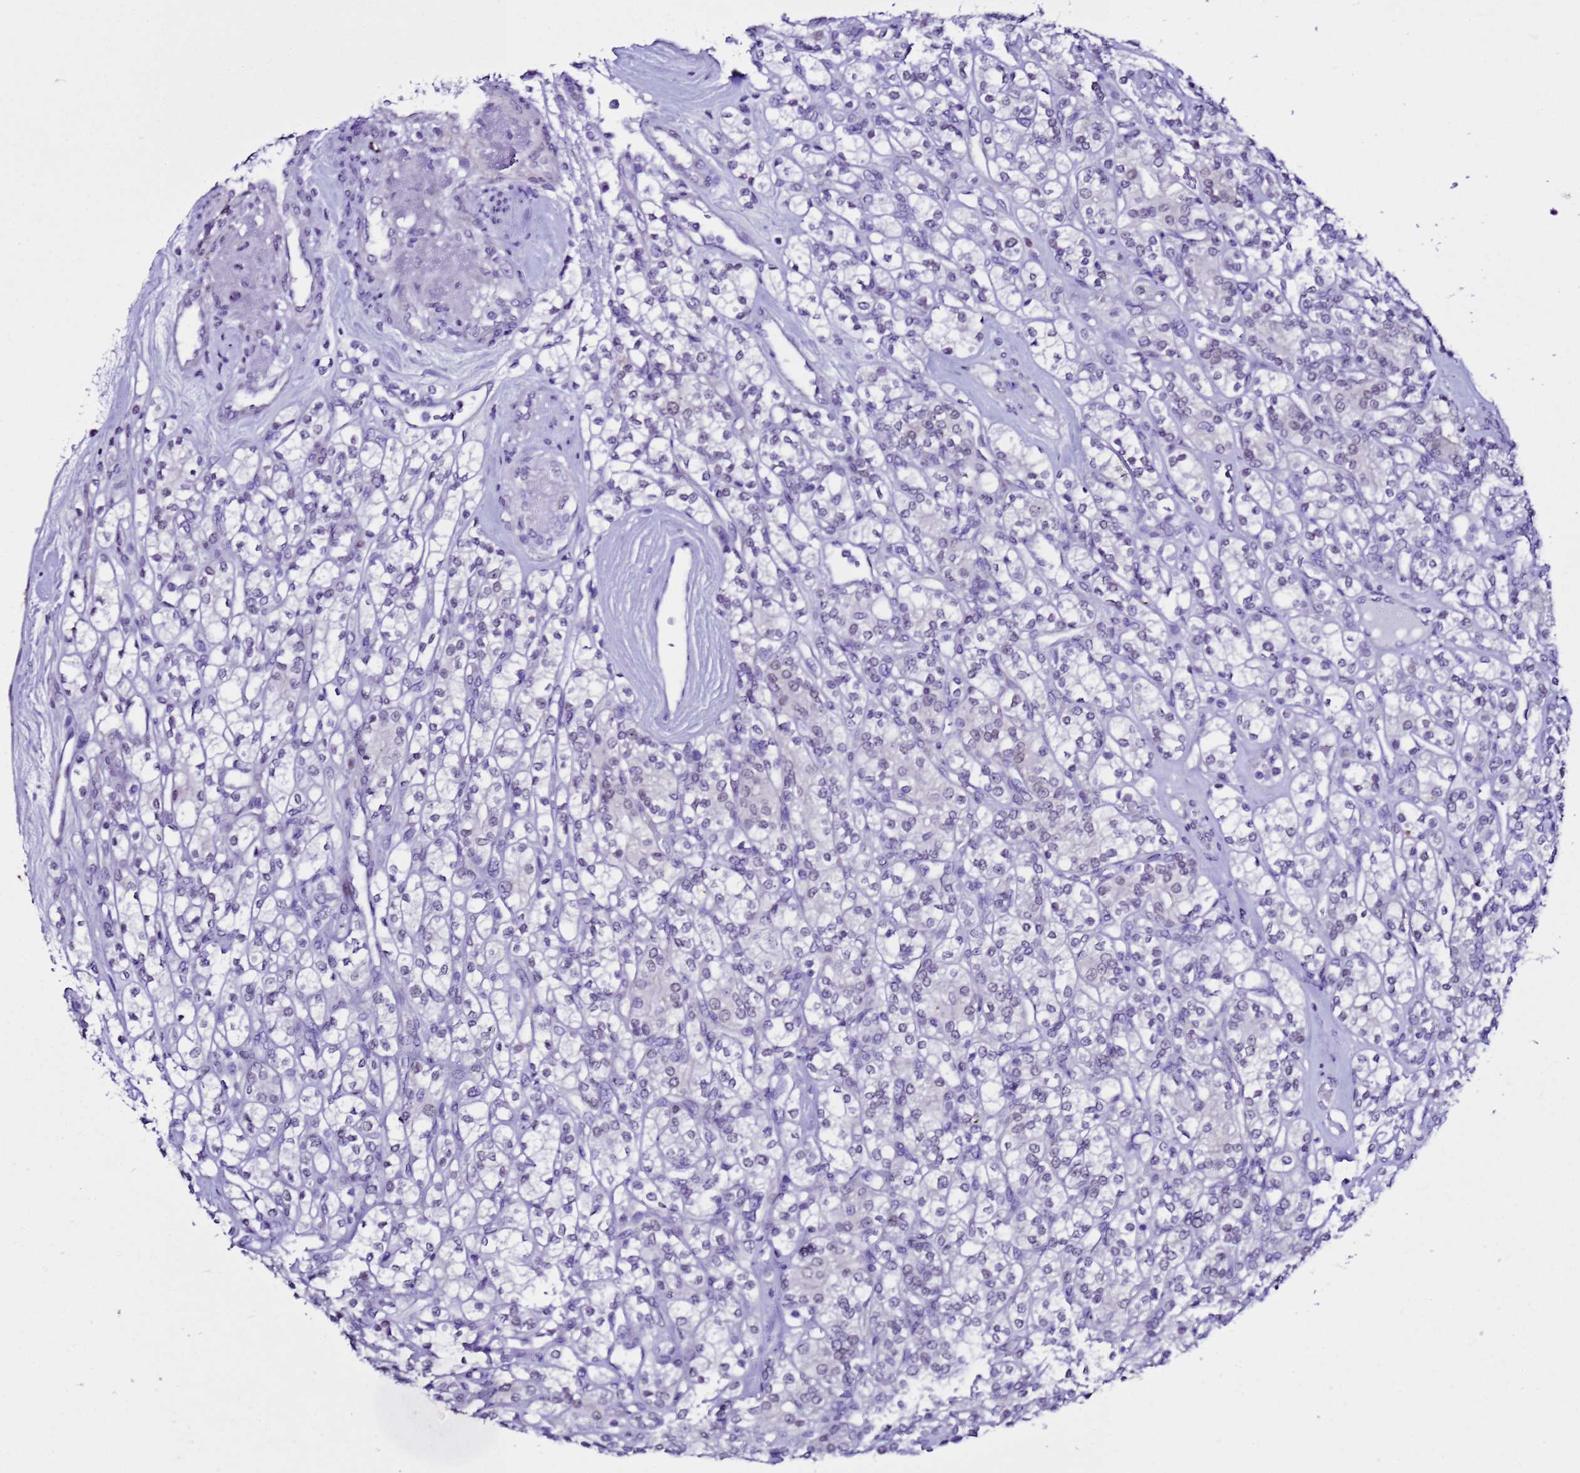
{"staining": {"intensity": "negative", "quantity": "none", "location": "none"}, "tissue": "renal cancer", "cell_type": "Tumor cells", "image_type": "cancer", "snomed": [{"axis": "morphology", "description": "Adenocarcinoma, NOS"}, {"axis": "topography", "description": "Kidney"}], "caption": "DAB immunohistochemical staining of renal adenocarcinoma exhibits no significant staining in tumor cells. (Brightfield microscopy of DAB IHC at high magnification).", "gene": "BCL7A", "patient": {"sex": "male", "age": 77}}